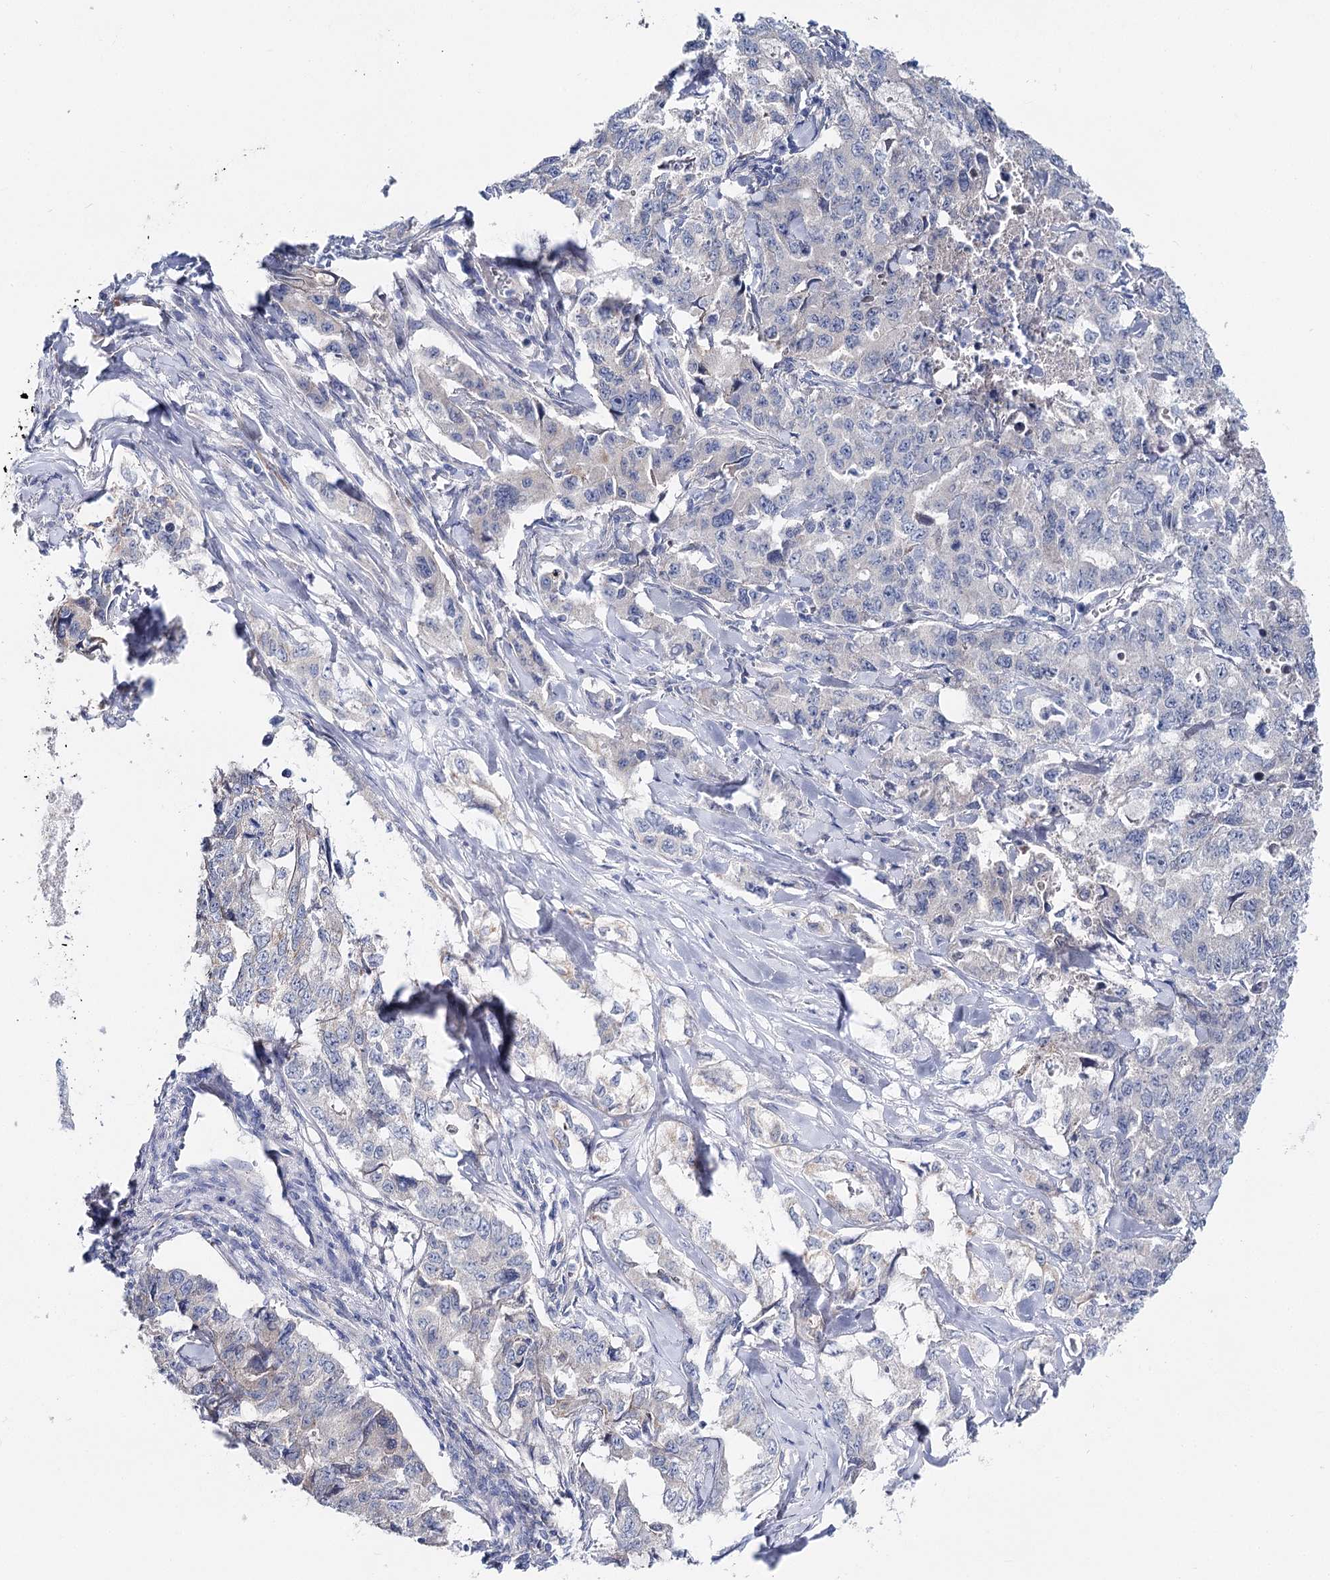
{"staining": {"intensity": "negative", "quantity": "none", "location": "none"}, "tissue": "lung cancer", "cell_type": "Tumor cells", "image_type": "cancer", "snomed": [{"axis": "morphology", "description": "Adenocarcinoma, NOS"}, {"axis": "topography", "description": "Lung"}], "caption": "This is a photomicrograph of IHC staining of lung adenocarcinoma, which shows no staining in tumor cells.", "gene": "LRRC14B", "patient": {"sex": "female", "age": 51}}